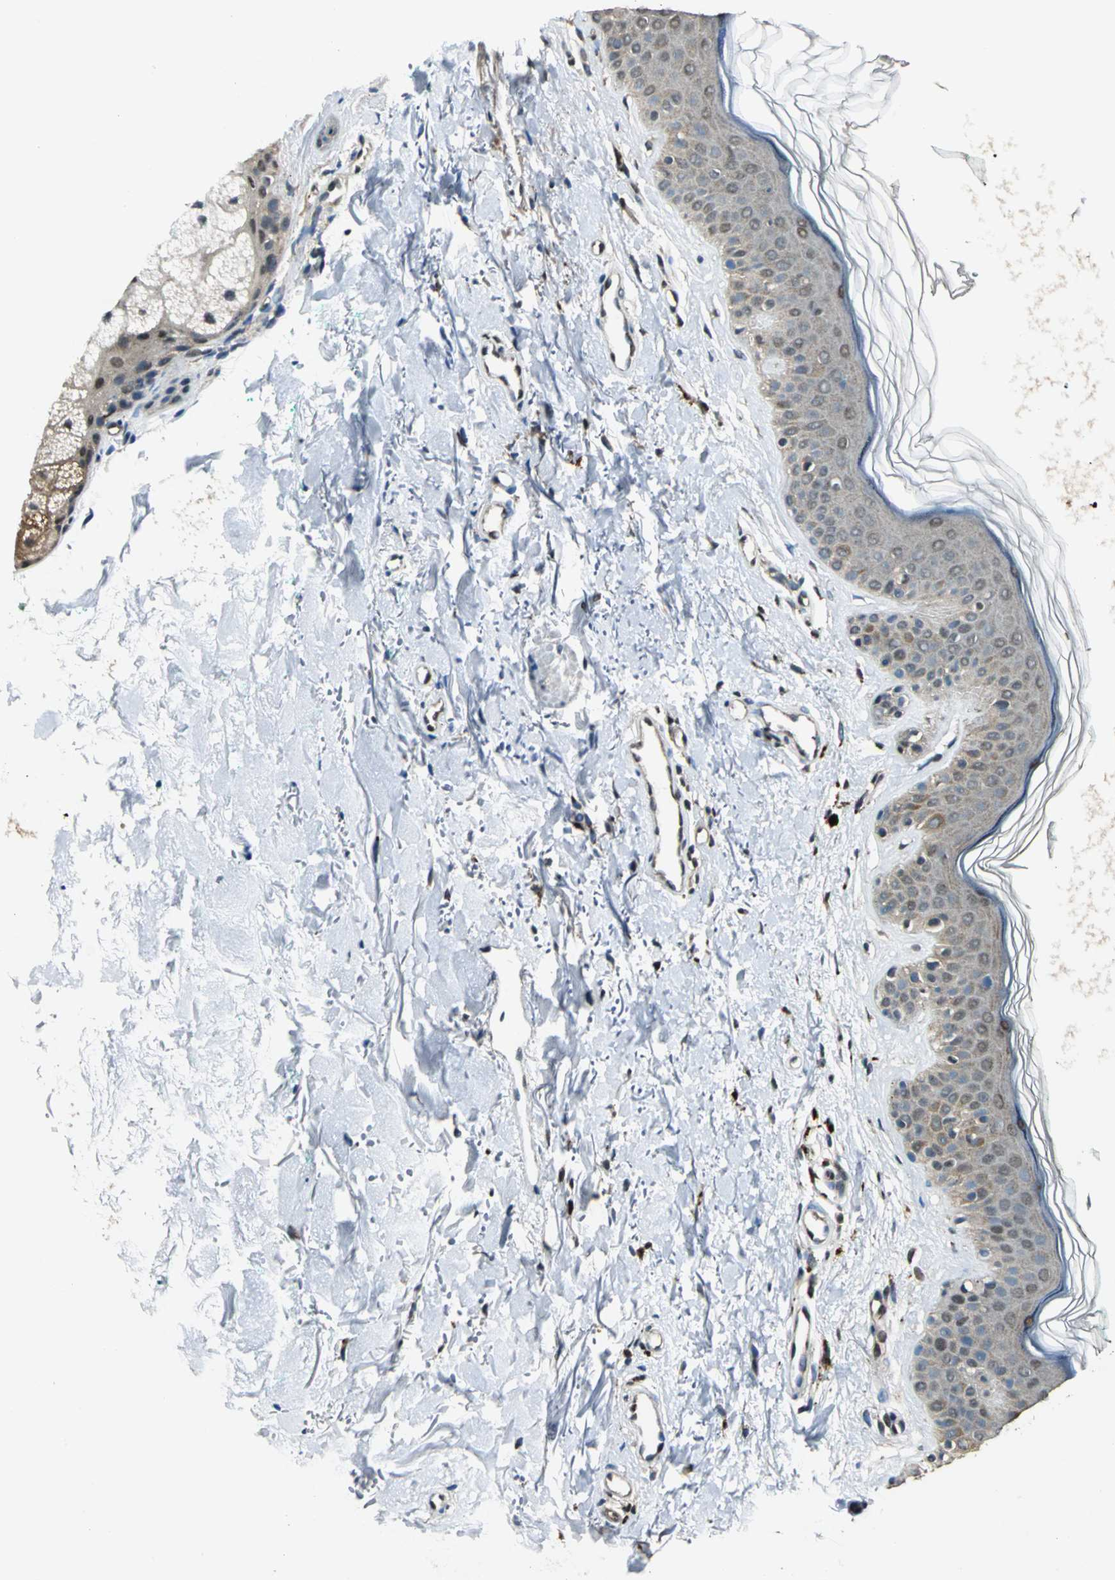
{"staining": {"intensity": "moderate", "quantity": "25%-75%", "location": "nuclear"}, "tissue": "skin", "cell_type": "Fibroblasts", "image_type": "normal", "snomed": [{"axis": "morphology", "description": "Normal tissue, NOS"}, {"axis": "topography", "description": "Skin"}], "caption": "Immunohistochemical staining of unremarkable human skin reveals 25%-75% levels of moderate nuclear protein positivity in about 25%-75% of fibroblasts.", "gene": "PPP1R13L", "patient": {"sex": "male", "age": 71}}